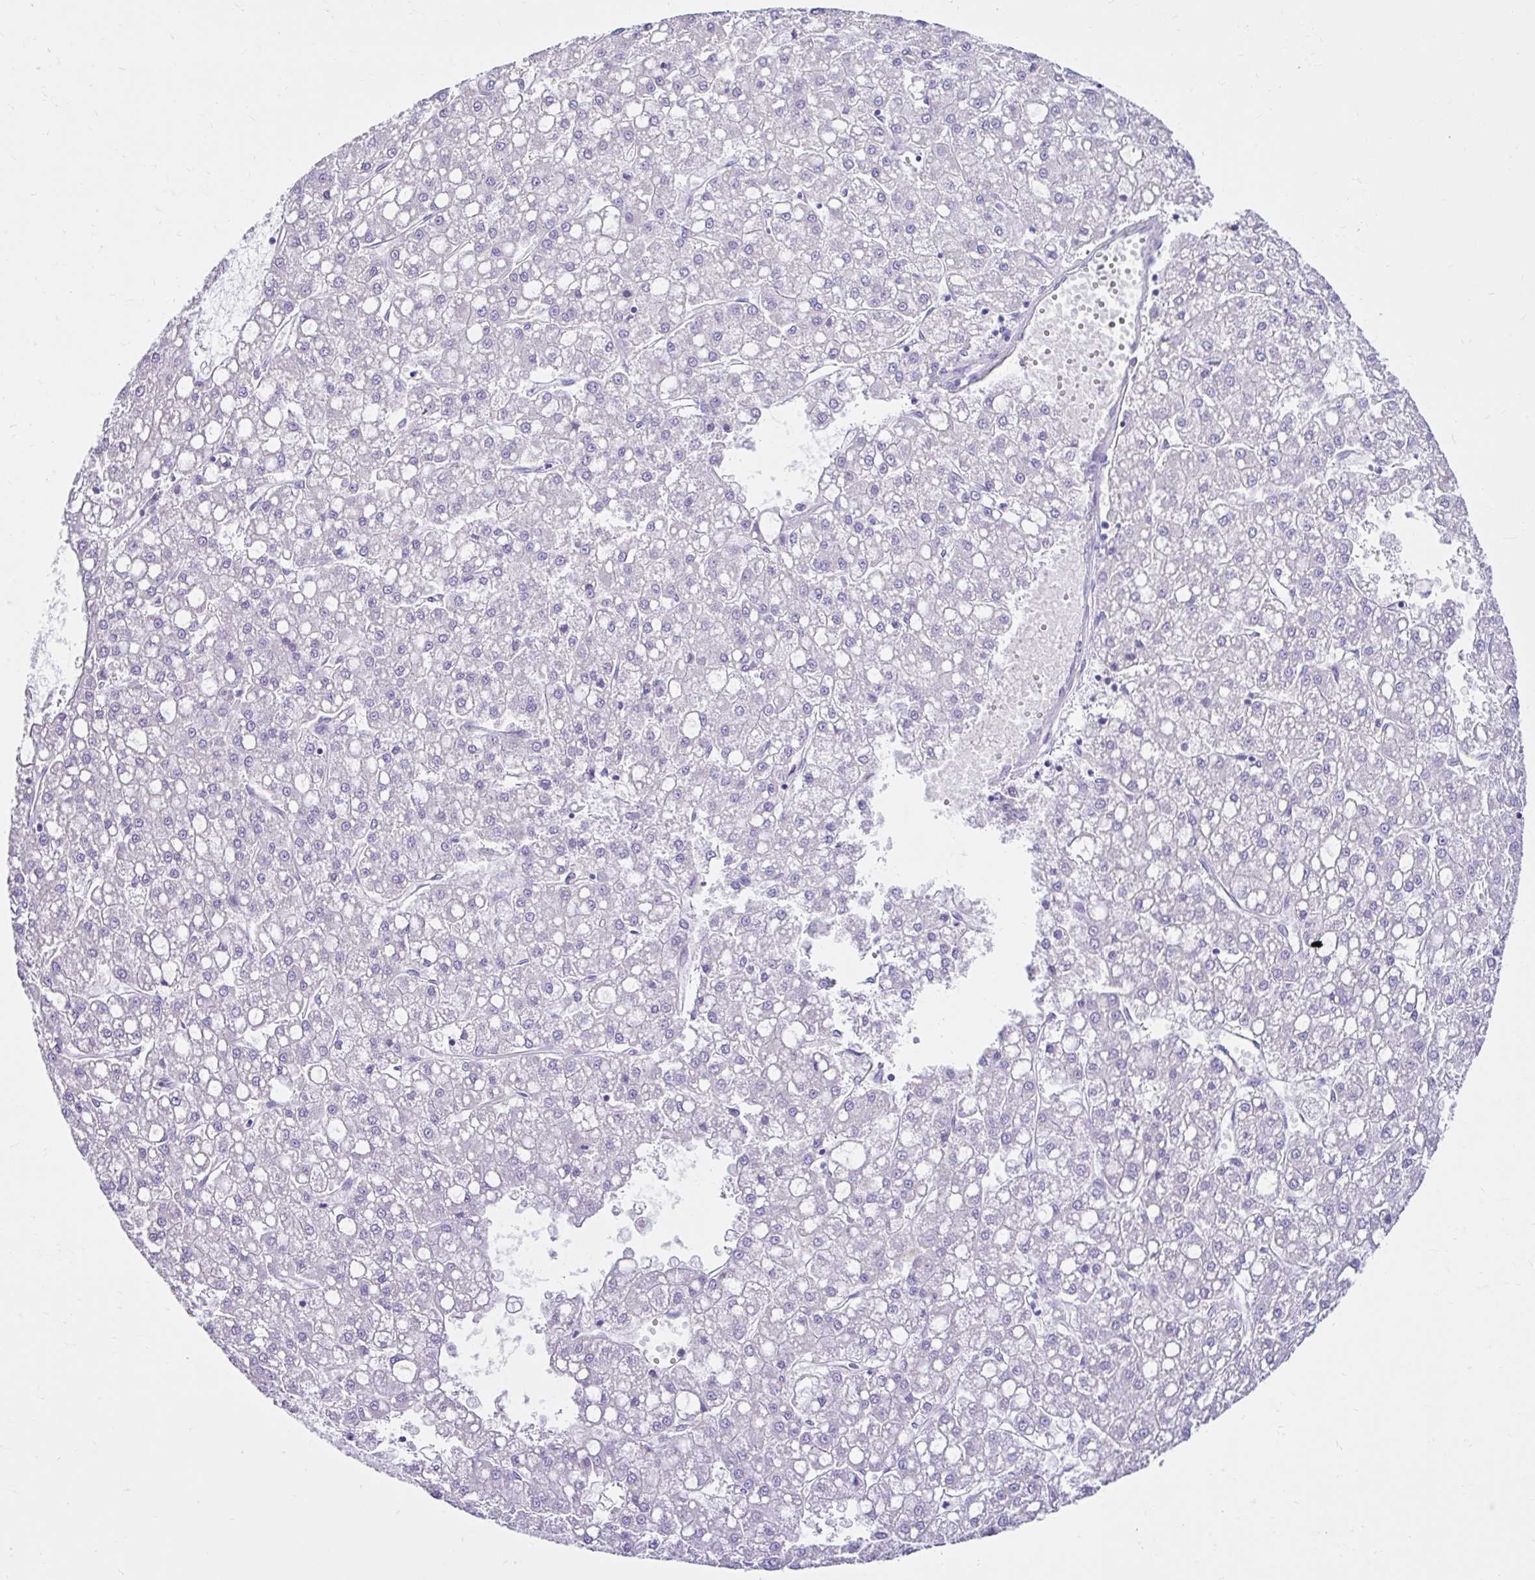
{"staining": {"intensity": "negative", "quantity": "none", "location": "none"}, "tissue": "liver cancer", "cell_type": "Tumor cells", "image_type": "cancer", "snomed": [{"axis": "morphology", "description": "Carcinoma, Hepatocellular, NOS"}, {"axis": "topography", "description": "Liver"}], "caption": "An image of human hepatocellular carcinoma (liver) is negative for staining in tumor cells. (IHC, brightfield microscopy, high magnification).", "gene": "NHLH2", "patient": {"sex": "male", "age": 67}}